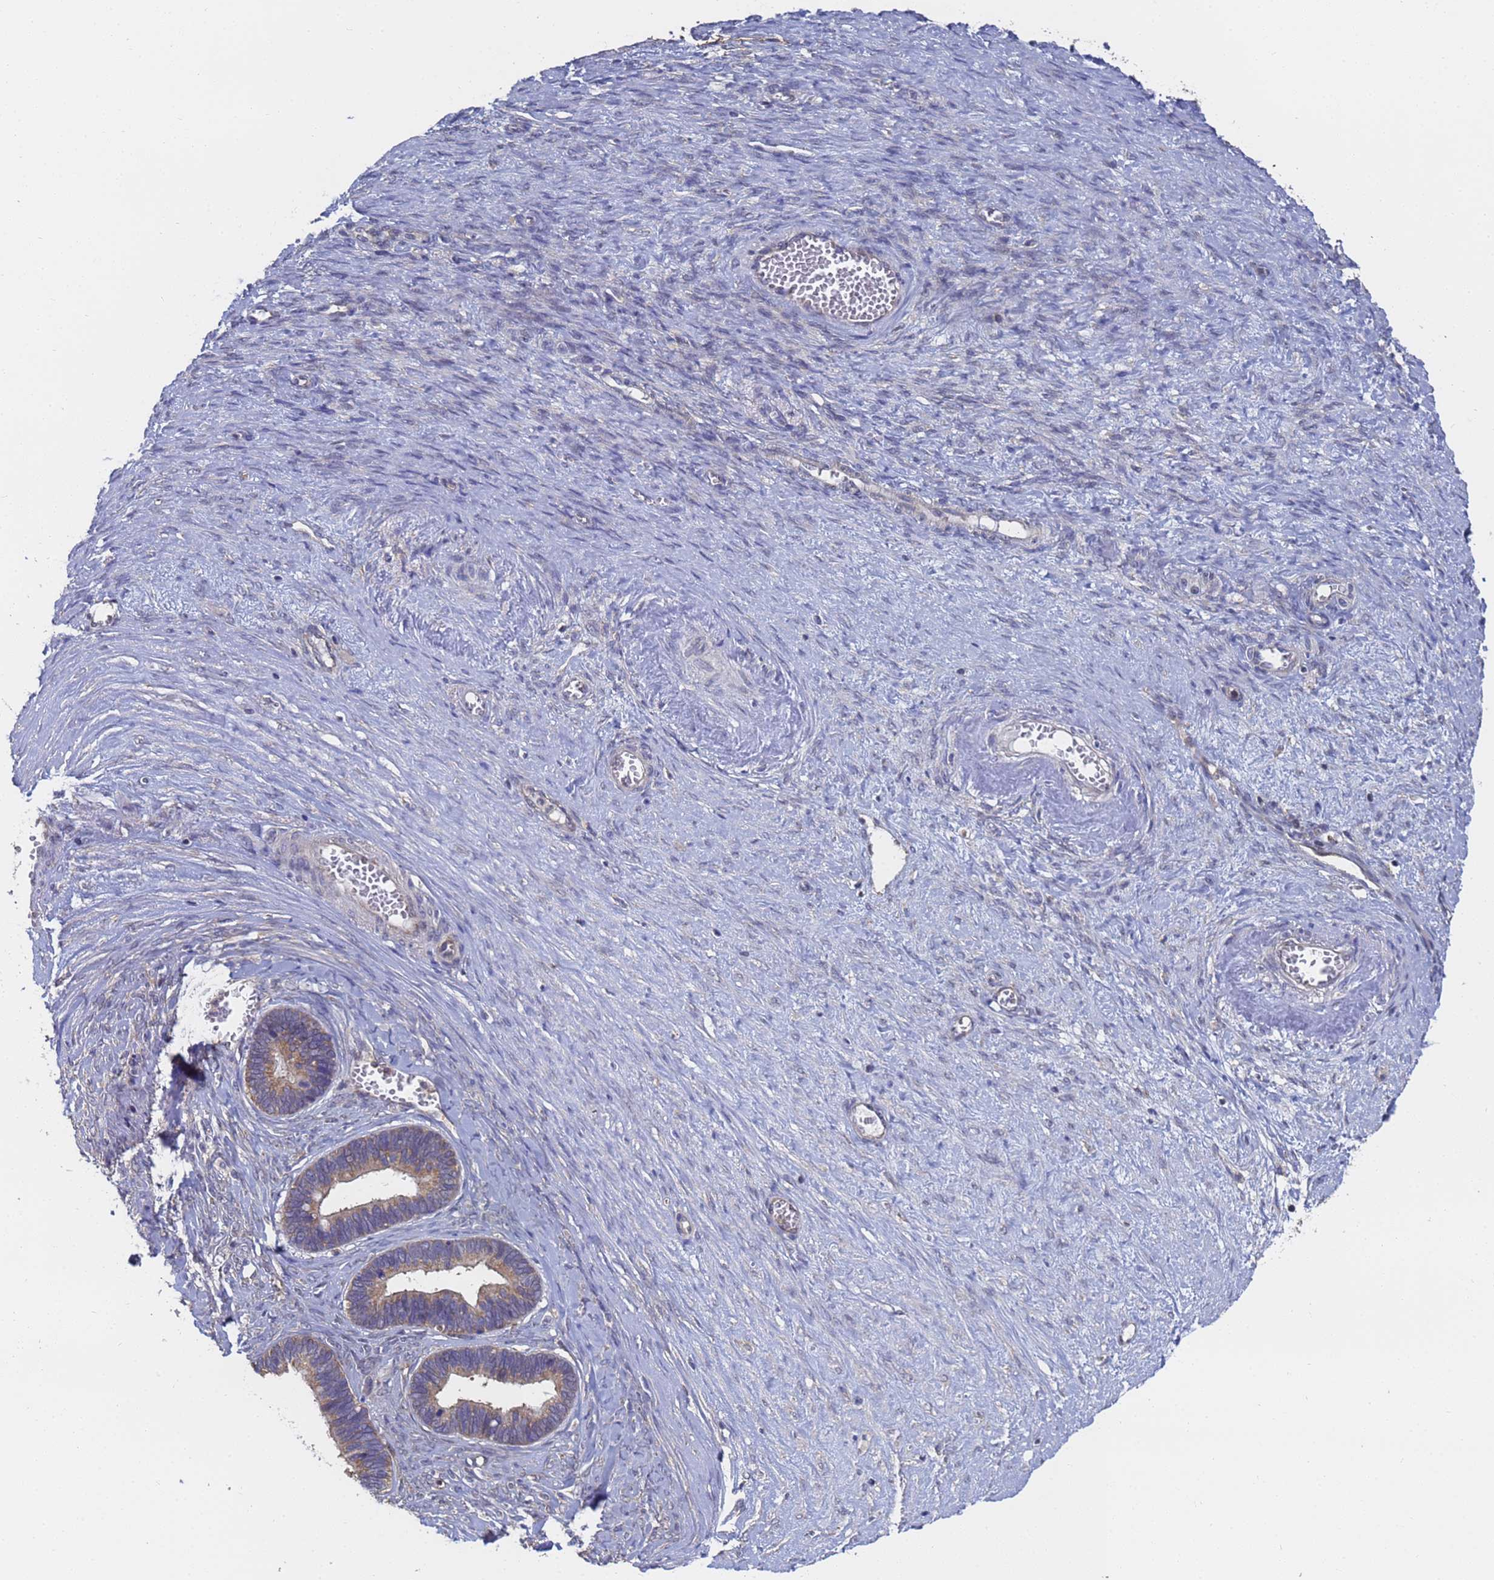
{"staining": {"intensity": "weak", "quantity": ">75%", "location": "cytoplasmic/membranous"}, "tissue": "ovarian cancer", "cell_type": "Tumor cells", "image_type": "cancer", "snomed": [{"axis": "morphology", "description": "Cystadenocarcinoma, serous, NOS"}, {"axis": "topography", "description": "Ovary"}], "caption": "Immunohistochemistry of human serous cystadenocarcinoma (ovarian) exhibits low levels of weak cytoplasmic/membranous expression in approximately >75% of tumor cells.", "gene": "ALS2CL", "patient": {"sex": "female", "age": 56}}